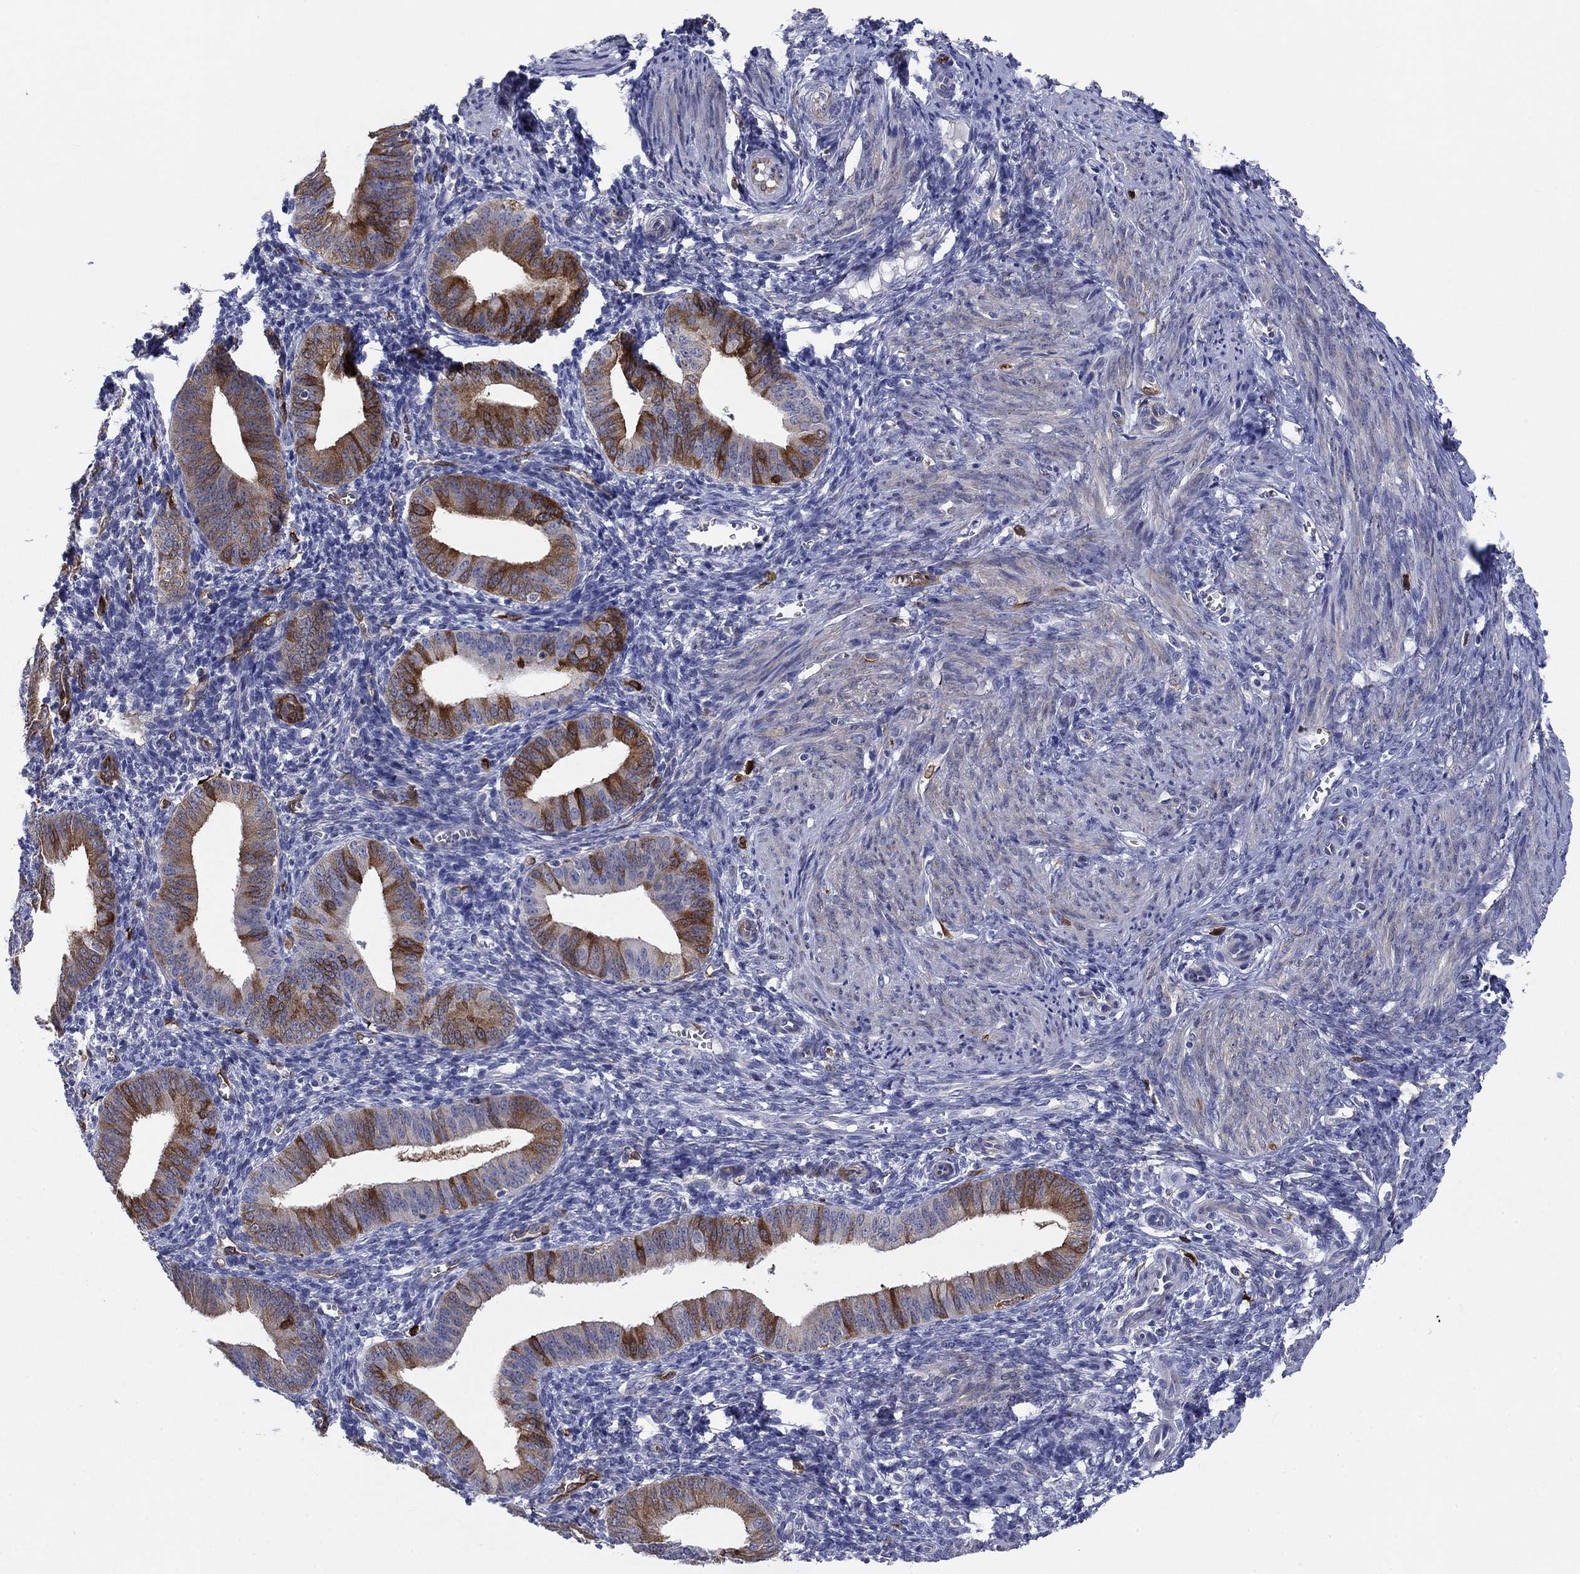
{"staining": {"intensity": "negative", "quantity": "none", "location": "none"}, "tissue": "endometrium", "cell_type": "Cells in endometrial stroma", "image_type": "normal", "snomed": [{"axis": "morphology", "description": "Normal tissue, NOS"}, {"axis": "topography", "description": "Endometrium"}], "caption": "A photomicrograph of endometrium stained for a protein displays no brown staining in cells in endometrial stroma. Brightfield microscopy of IHC stained with DAB (3,3'-diaminobenzidine) (brown) and hematoxylin (blue), captured at high magnification.", "gene": "STMN1", "patient": {"sex": "female", "age": 42}}